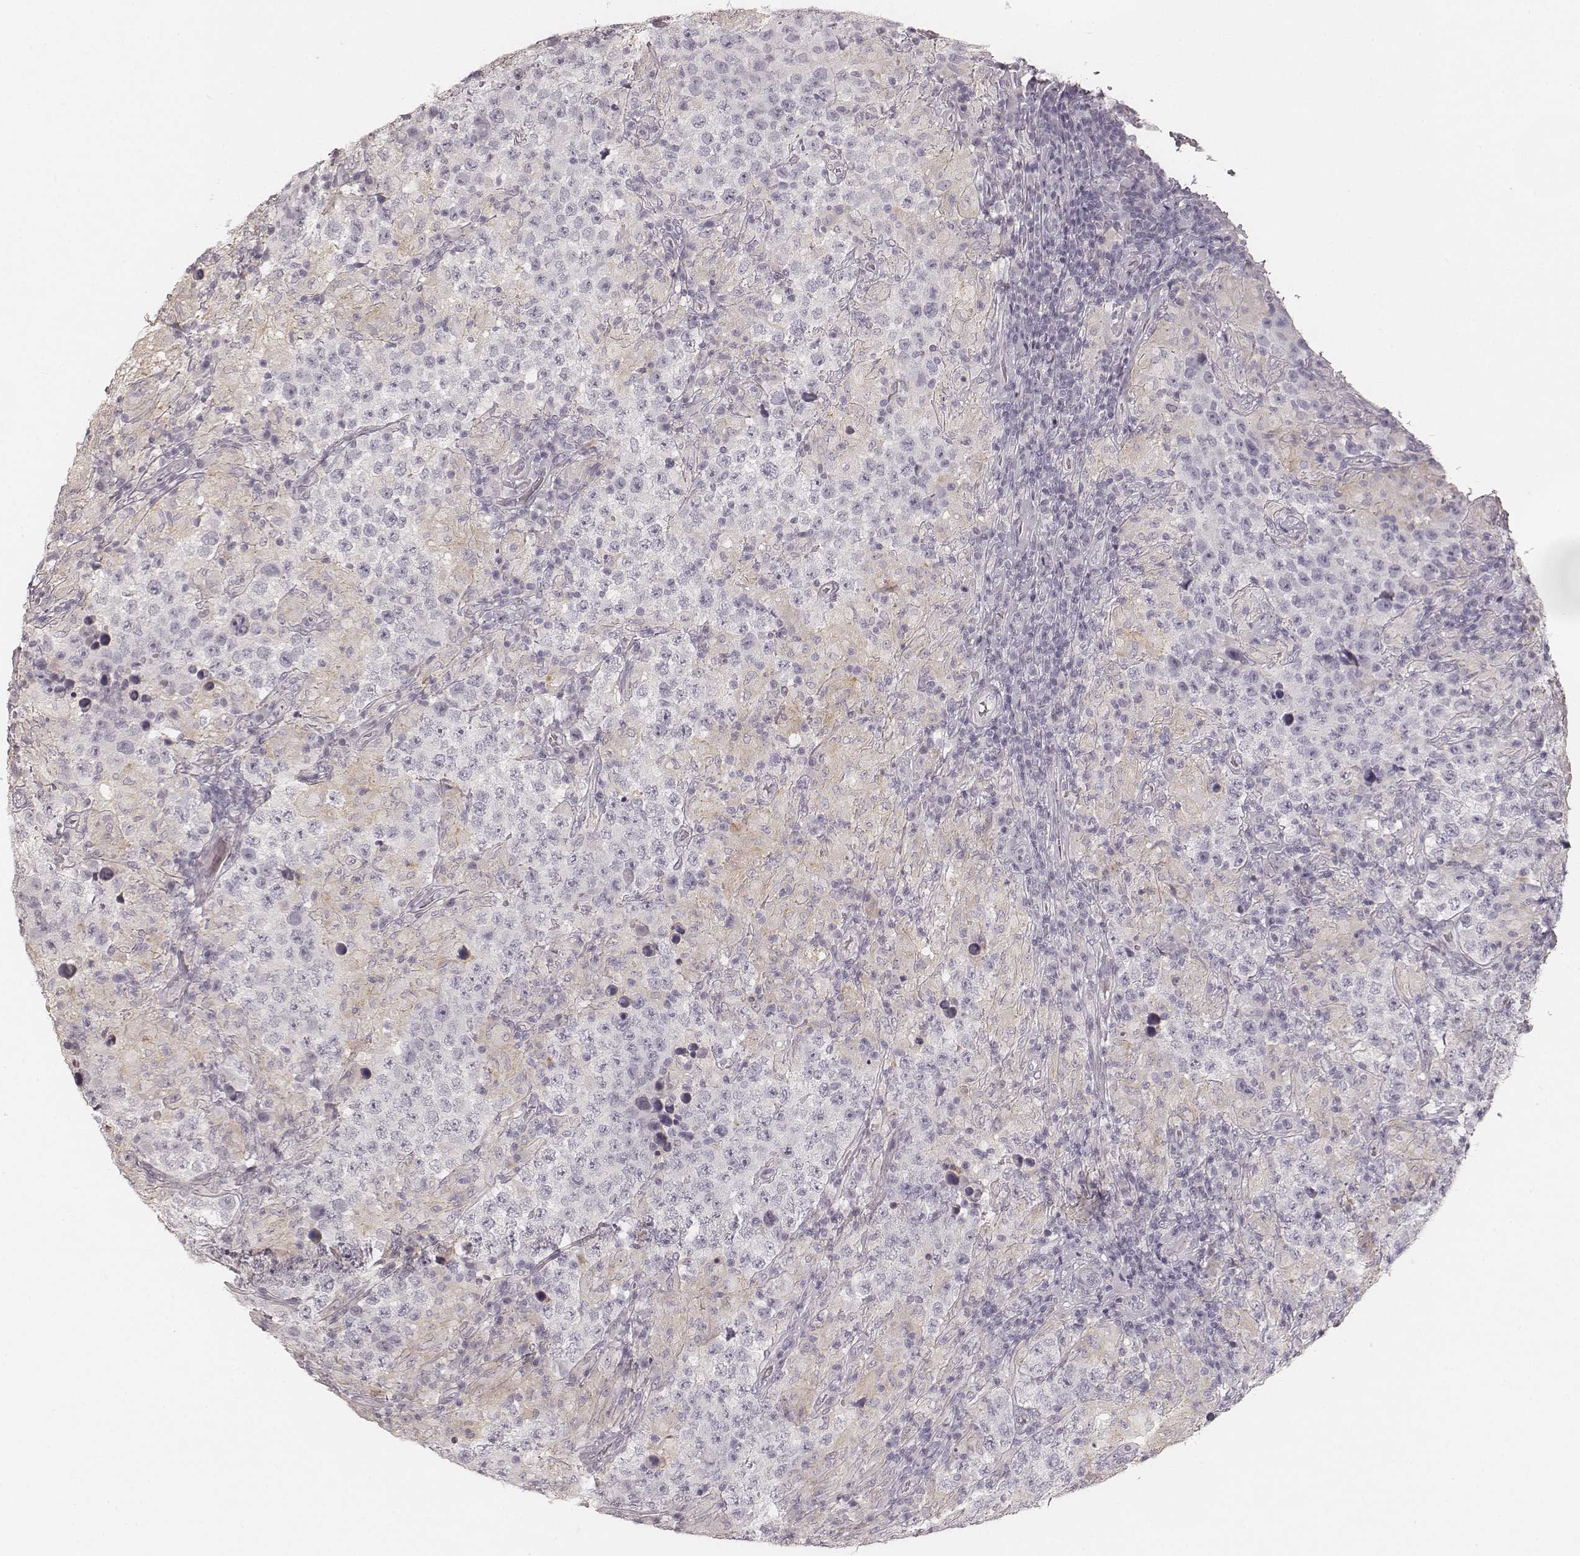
{"staining": {"intensity": "negative", "quantity": "none", "location": "none"}, "tissue": "testis cancer", "cell_type": "Tumor cells", "image_type": "cancer", "snomed": [{"axis": "morphology", "description": "Seminoma, NOS"}, {"axis": "morphology", "description": "Carcinoma, Embryonal, NOS"}, {"axis": "topography", "description": "Testis"}], "caption": "Immunohistochemical staining of human testis embryonal carcinoma shows no significant positivity in tumor cells.", "gene": "HNF4G", "patient": {"sex": "male", "age": 41}}